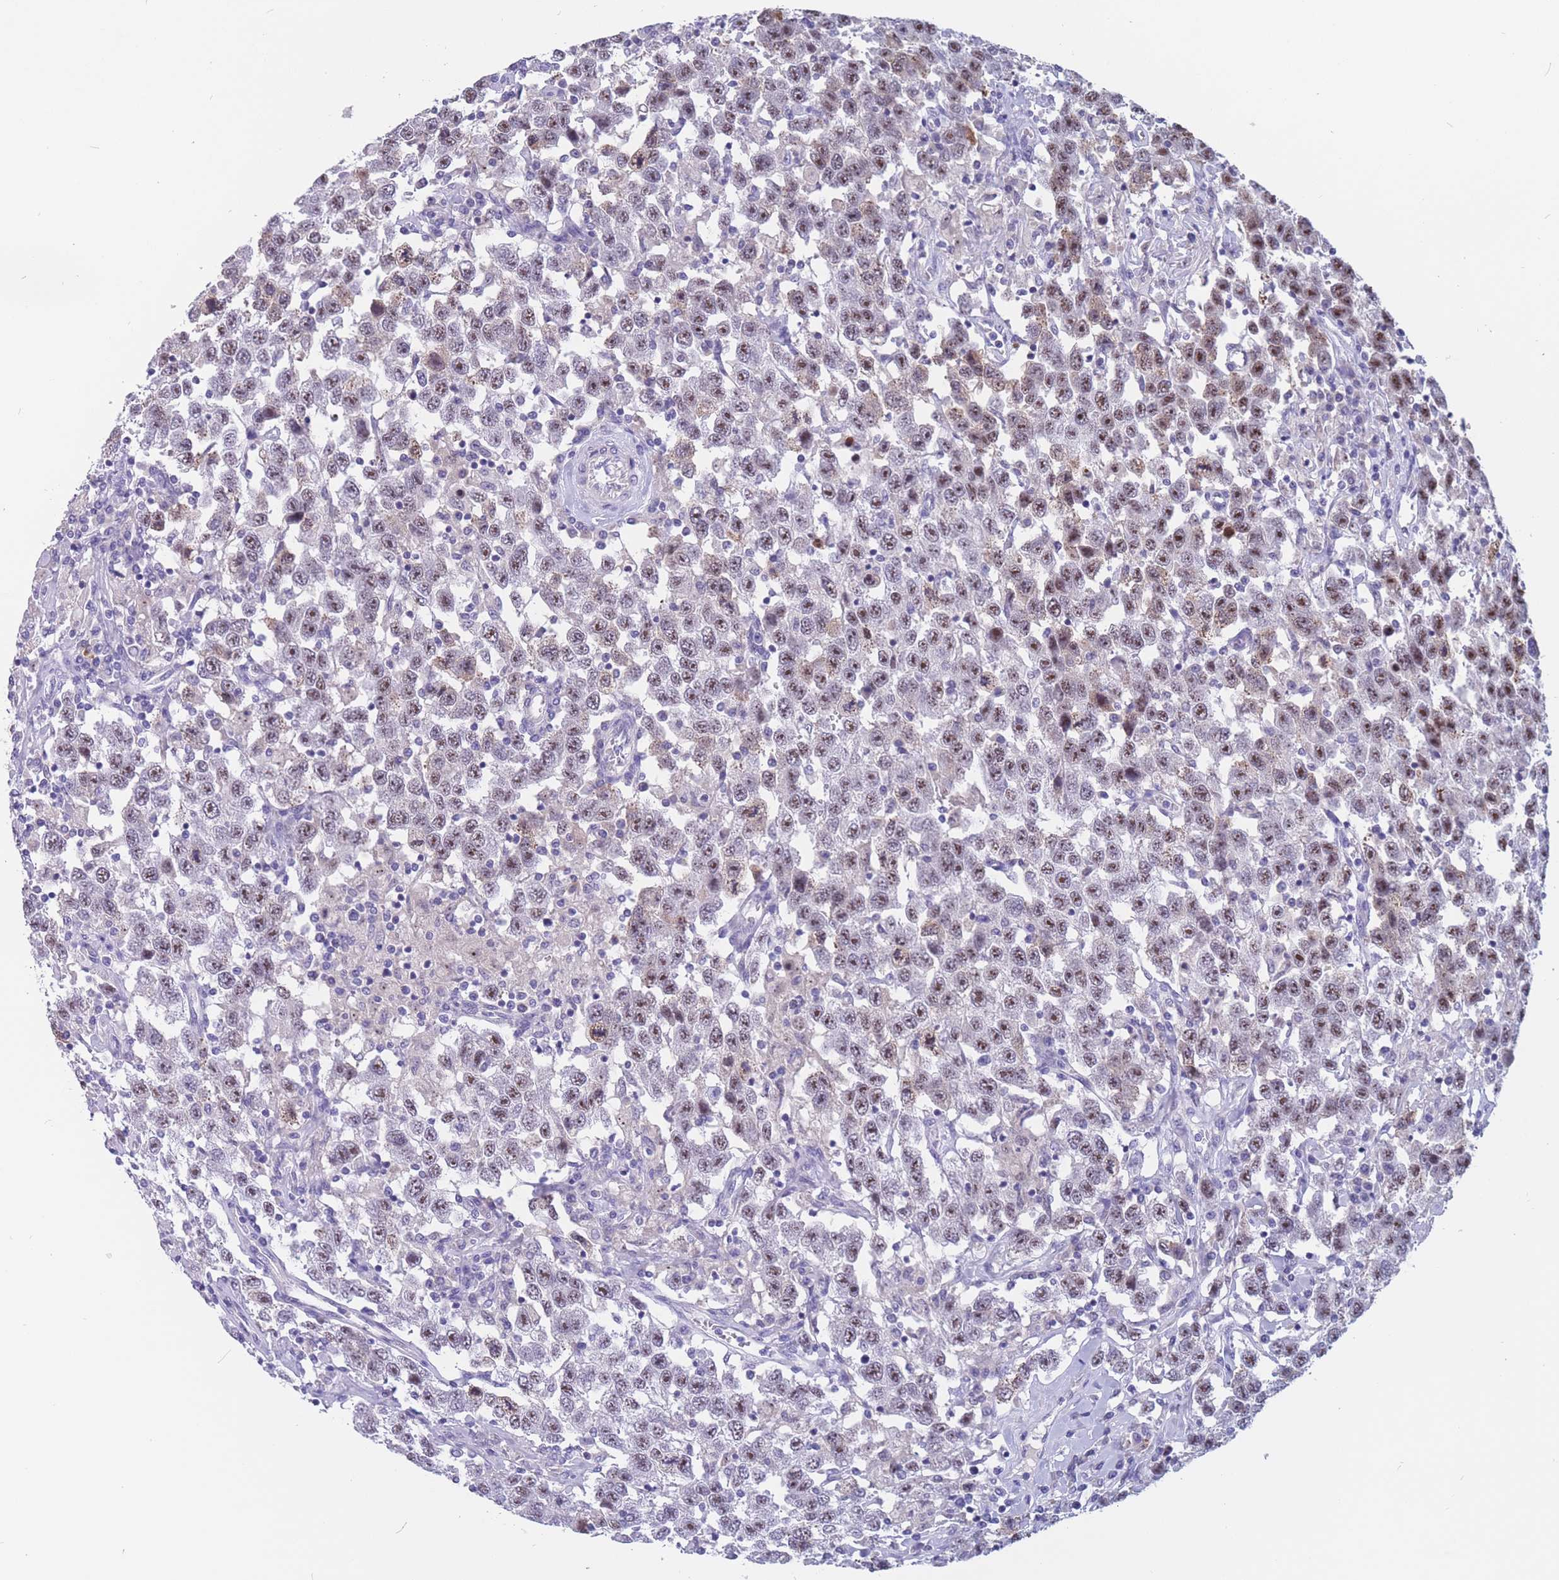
{"staining": {"intensity": "moderate", "quantity": ">75%", "location": "nuclear"}, "tissue": "testis cancer", "cell_type": "Tumor cells", "image_type": "cancer", "snomed": [{"axis": "morphology", "description": "Seminoma, NOS"}, {"axis": "topography", "description": "Testis"}], "caption": "This photomicrograph reveals immunohistochemistry staining of testis seminoma, with medium moderate nuclear staining in about >75% of tumor cells.", "gene": "BOP1", "patient": {"sex": "male", "age": 41}}